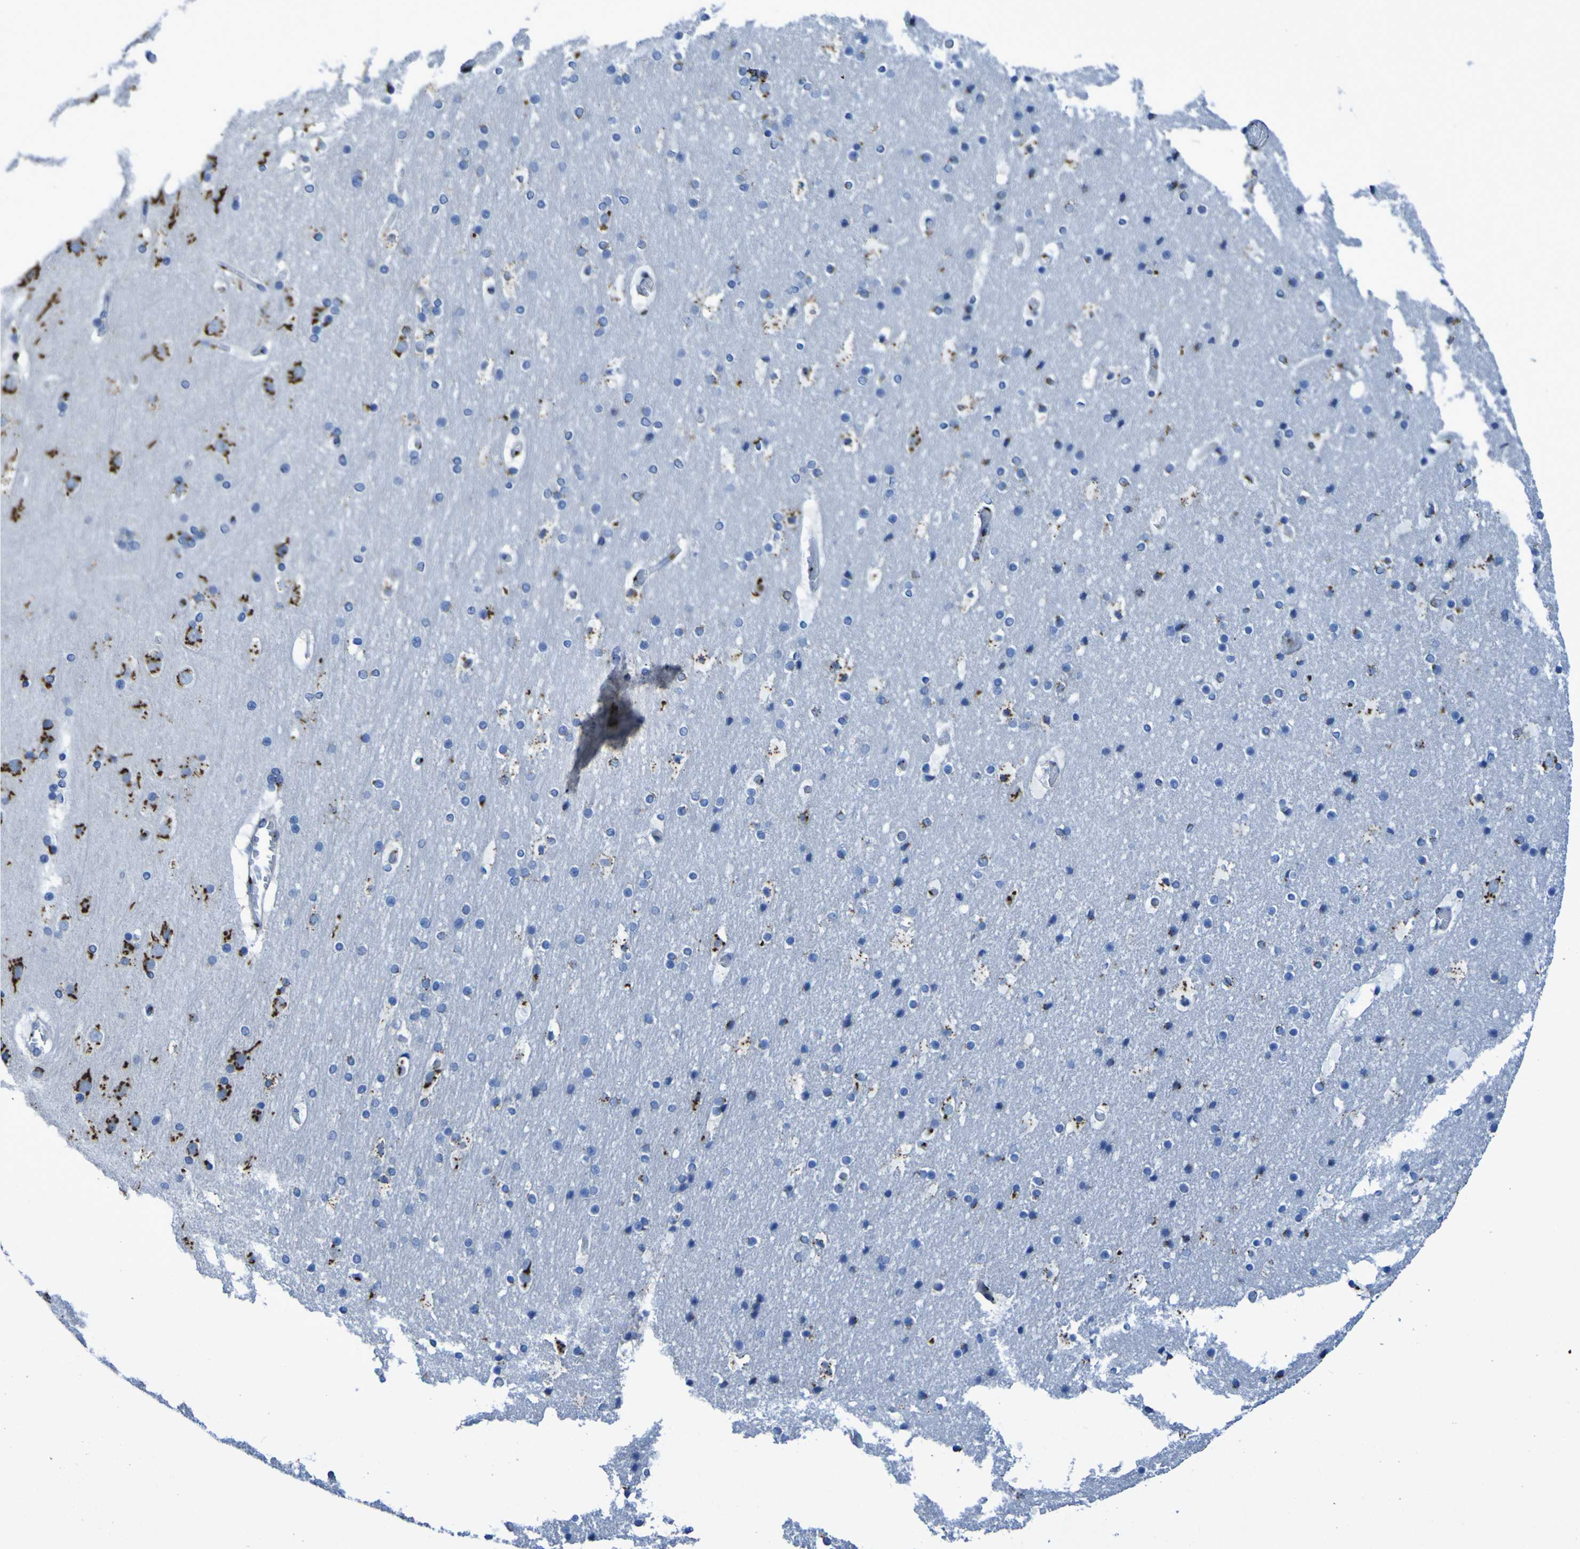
{"staining": {"intensity": "negative", "quantity": "none", "location": "none"}, "tissue": "cerebral cortex", "cell_type": "Endothelial cells", "image_type": "normal", "snomed": [{"axis": "morphology", "description": "Normal tissue, NOS"}, {"axis": "topography", "description": "Cerebral cortex"}], "caption": "Cerebral cortex was stained to show a protein in brown. There is no significant expression in endothelial cells. (DAB immunohistochemistry (IHC), high magnification).", "gene": "GOLM1", "patient": {"sex": "male", "age": 57}}